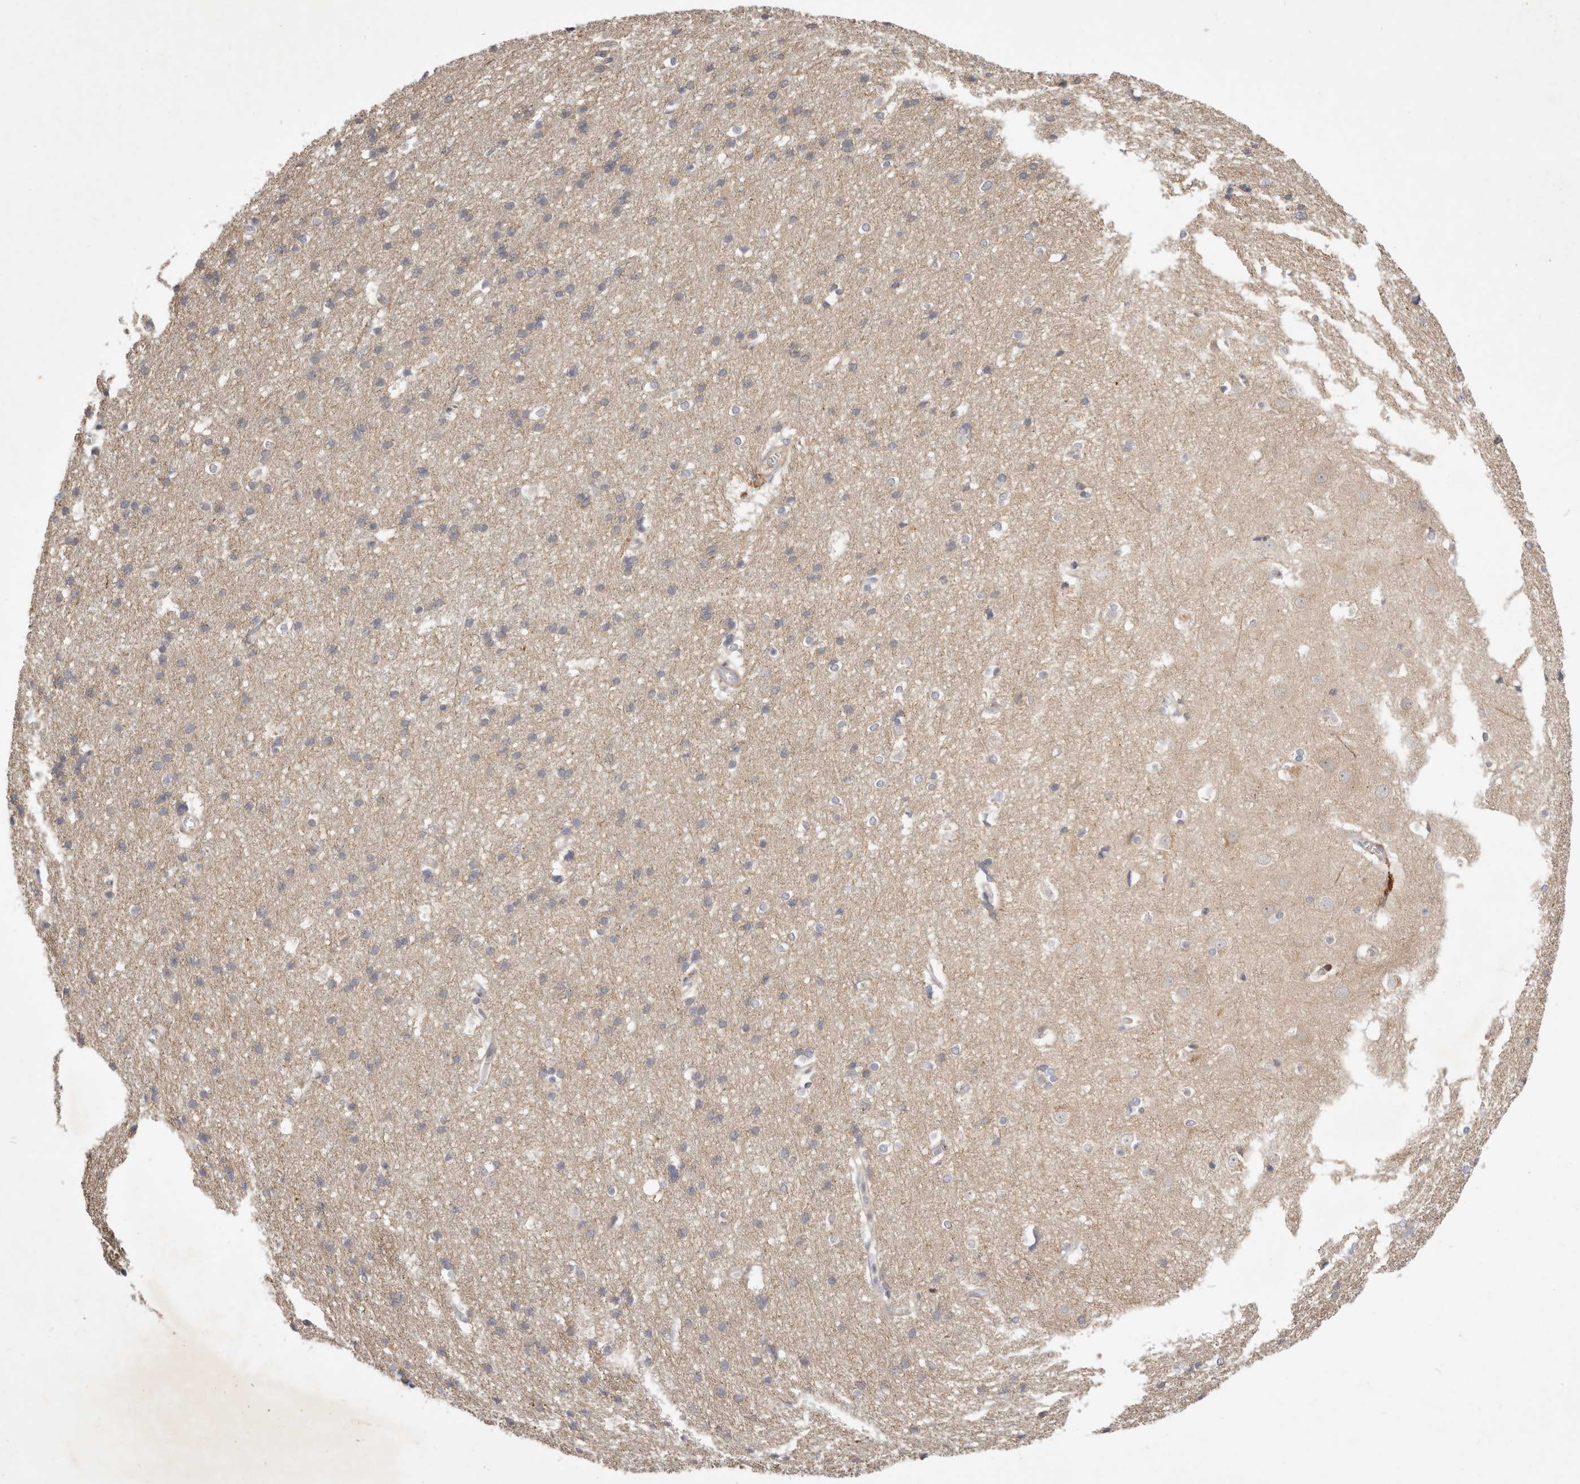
{"staining": {"intensity": "negative", "quantity": "none", "location": "none"}, "tissue": "cerebral cortex", "cell_type": "Endothelial cells", "image_type": "normal", "snomed": [{"axis": "morphology", "description": "Normal tissue, NOS"}, {"axis": "topography", "description": "Cerebral cortex"}], "caption": "DAB (3,3'-diaminobenzidine) immunohistochemical staining of unremarkable human cerebral cortex exhibits no significant expression in endothelial cells. Brightfield microscopy of immunohistochemistry (IHC) stained with DAB (brown) and hematoxylin (blue), captured at high magnification.", "gene": "ADAMTS9", "patient": {"sex": "male", "age": 54}}